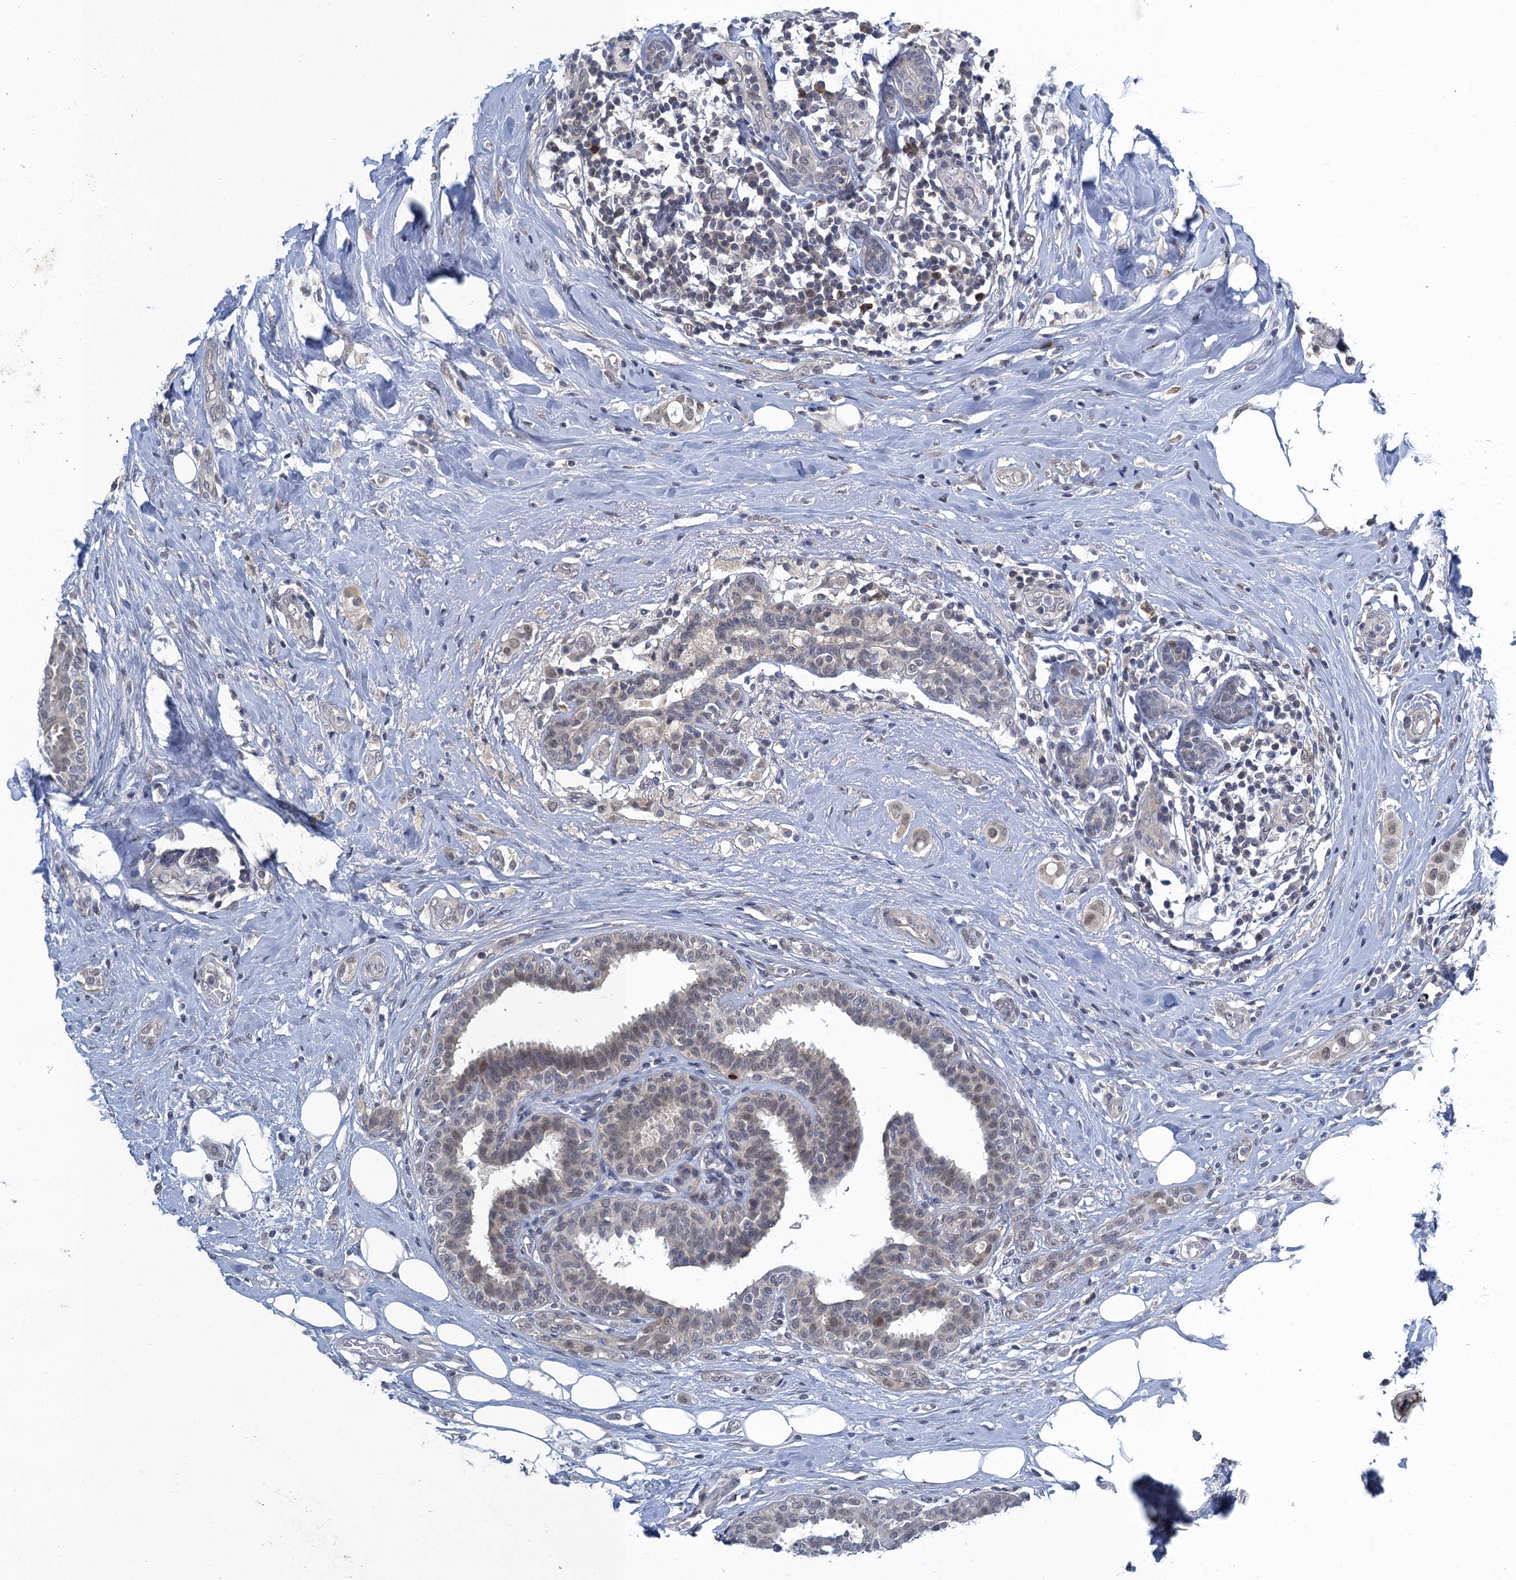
{"staining": {"intensity": "weak", "quantity": "<25%", "location": "nuclear"}, "tissue": "breast cancer", "cell_type": "Tumor cells", "image_type": "cancer", "snomed": [{"axis": "morphology", "description": "Lobular carcinoma"}, {"axis": "topography", "description": "Breast"}], "caption": "IHC of human breast cancer reveals no staining in tumor cells.", "gene": "MRFAP1", "patient": {"sex": "female", "age": 51}}